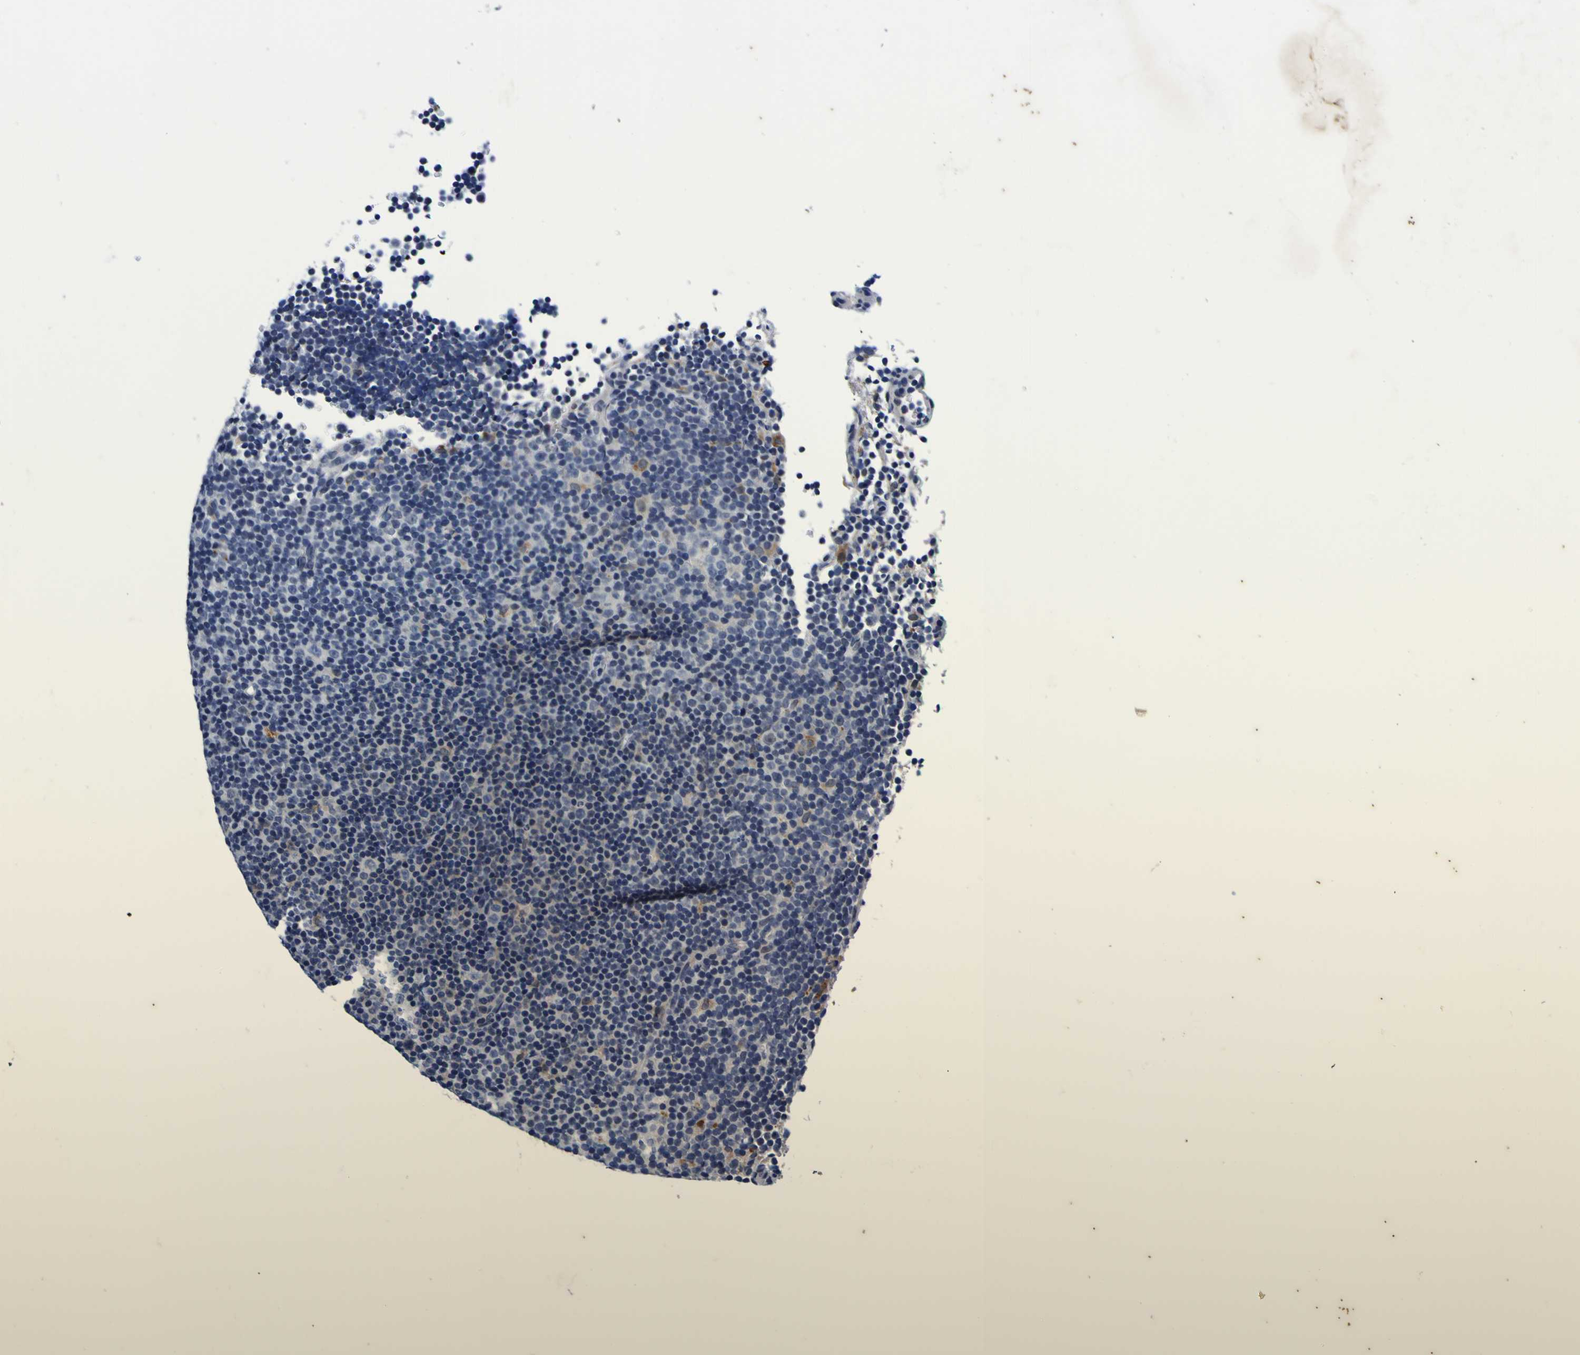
{"staining": {"intensity": "negative", "quantity": "none", "location": "none"}, "tissue": "lymphoma", "cell_type": "Tumor cells", "image_type": "cancer", "snomed": [{"axis": "morphology", "description": "Malignant lymphoma, non-Hodgkin's type, Low grade"}, {"axis": "topography", "description": "Lymph node"}], "caption": "Immunohistochemistry of human low-grade malignant lymphoma, non-Hodgkin's type exhibits no expression in tumor cells.", "gene": "IGFLR1", "patient": {"sex": "female", "age": 67}}